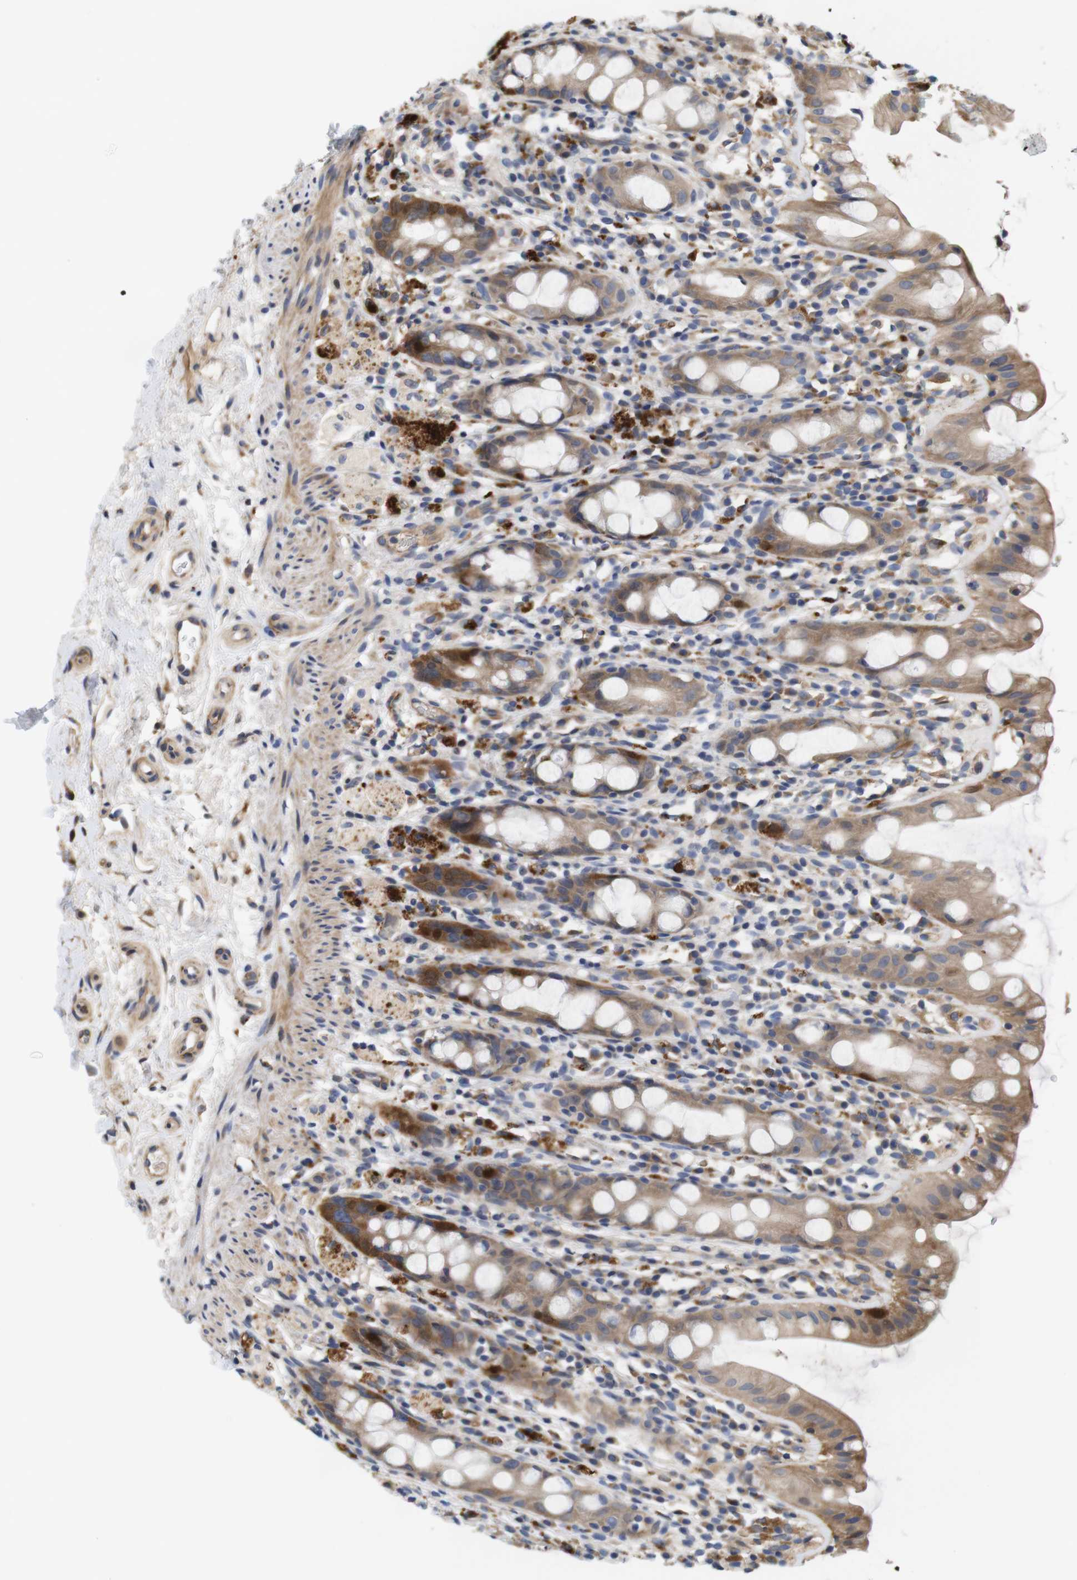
{"staining": {"intensity": "moderate", "quantity": ">75%", "location": "cytoplasmic/membranous"}, "tissue": "rectum", "cell_type": "Glandular cells", "image_type": "normal", "snomed": [{"axis": "morphology", "description": "Normal tissue, NOS"}, {"axis": "topography", "description": "Rectum"}], "caption": "A medium amount of moderate cytoplasmic/membranous staining is appreciated in approximately >75% of glandular cells in unremarkable rectum. (DAB (3,3'-diaminobenzidine) IHC with brightfield microscopy, high magnification).", "gene": "SPRY3", "patient": {"sex": "male", "age": 44}}